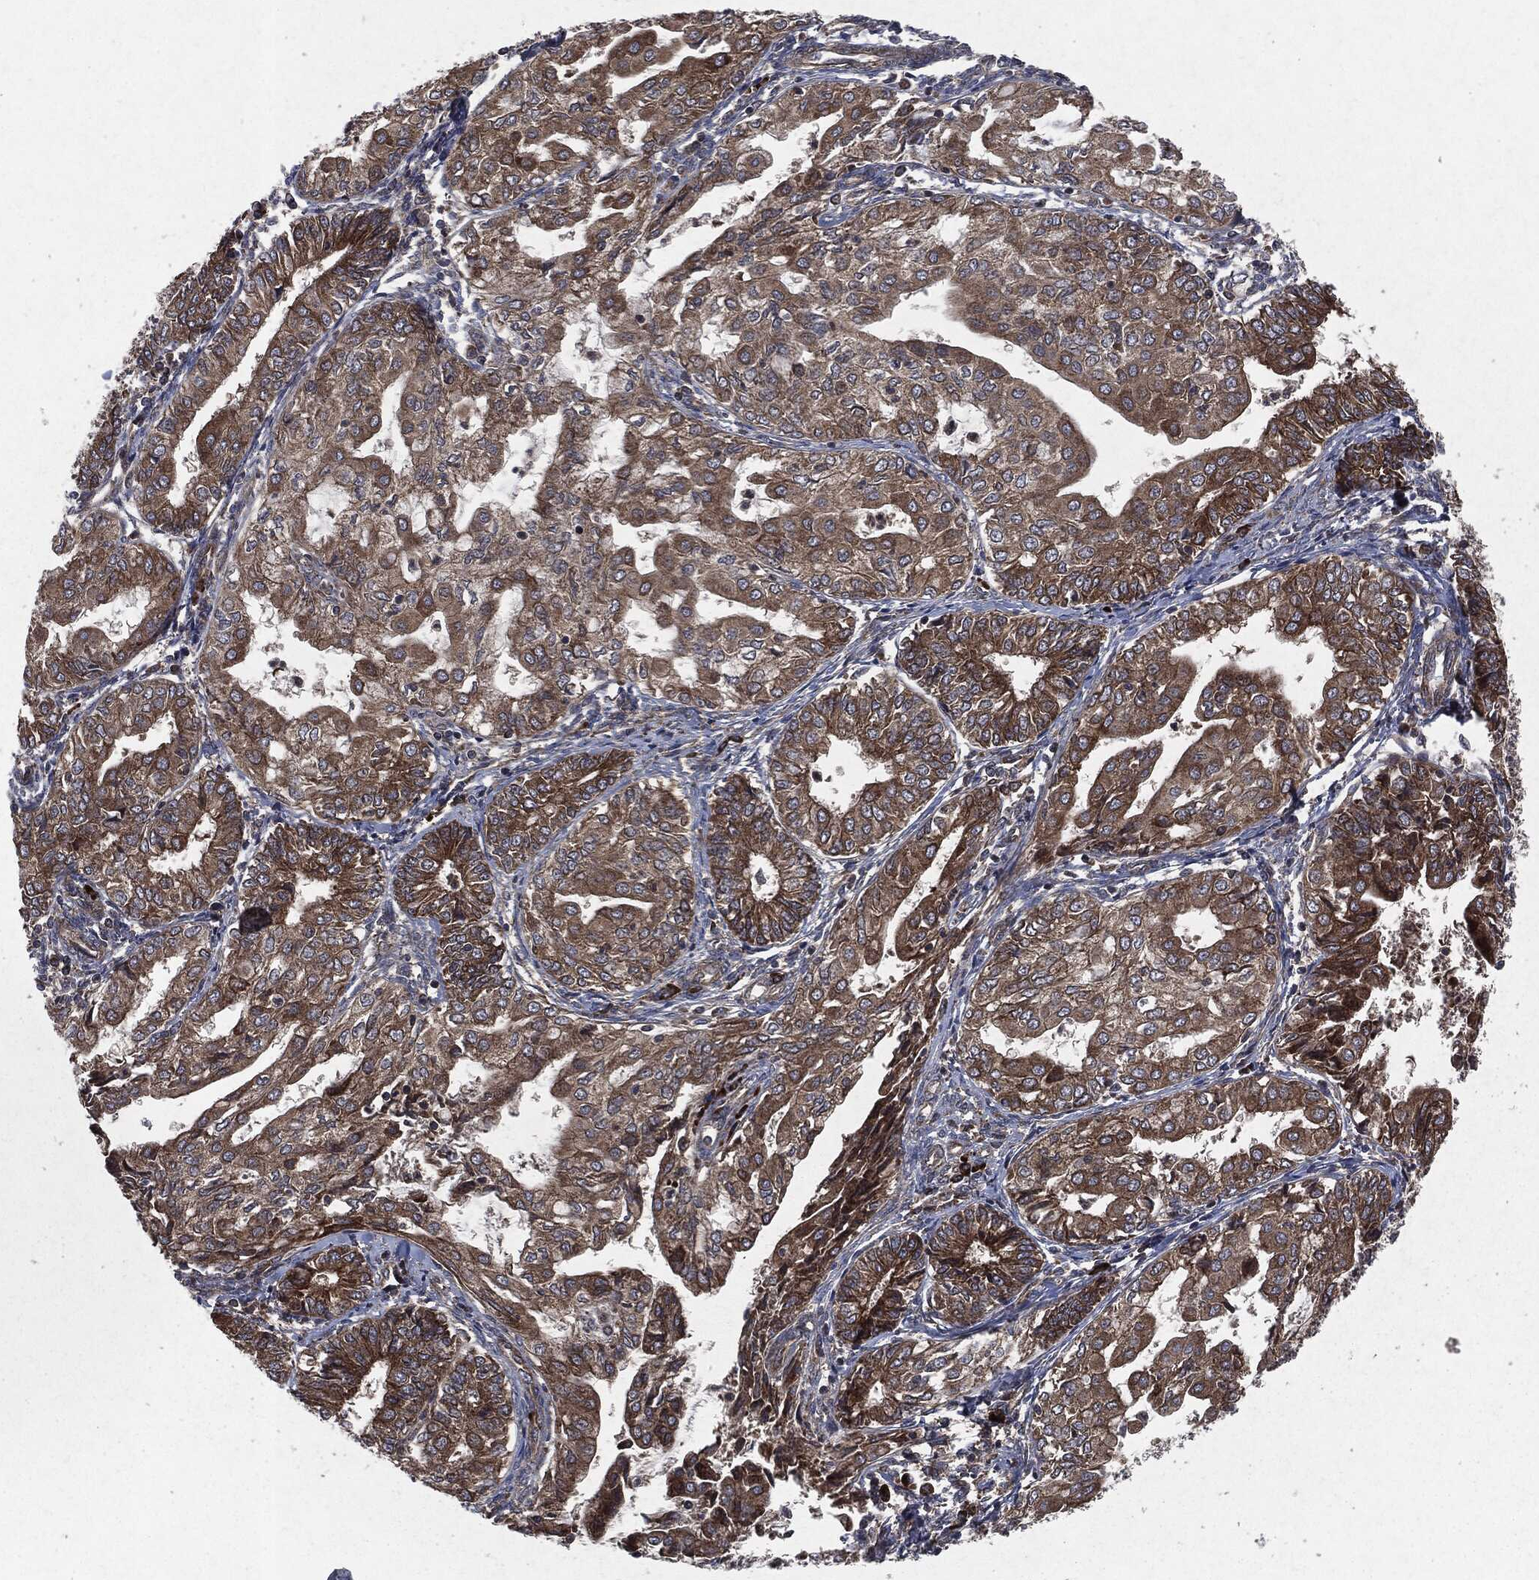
{"staining": {"intensity": "strong", "quantity": "25%-75%", "location": "cytoplasmic/membranous"}, "tissue": "endometrial cancer", "cell_type": "Tumor cells", "image_type": "cancer", "snomed": [{"axis": "morphology", "description": "Adenocarcinoma, NOS"}, {"axis": "topography", "description": "Endometrium"}], "caption": "The micrograph exhibits immunohistochemical staining of endometrial adenocarcinoma. There is strong cytoplasmic/membranous positivity is identified in approximately 25%-75% of tumor cells. (brown staining indicates protein expression, while blue staining denotes nuclei).", "gene": "RAF1", "patient": {"sex": "female", "age": 68}}